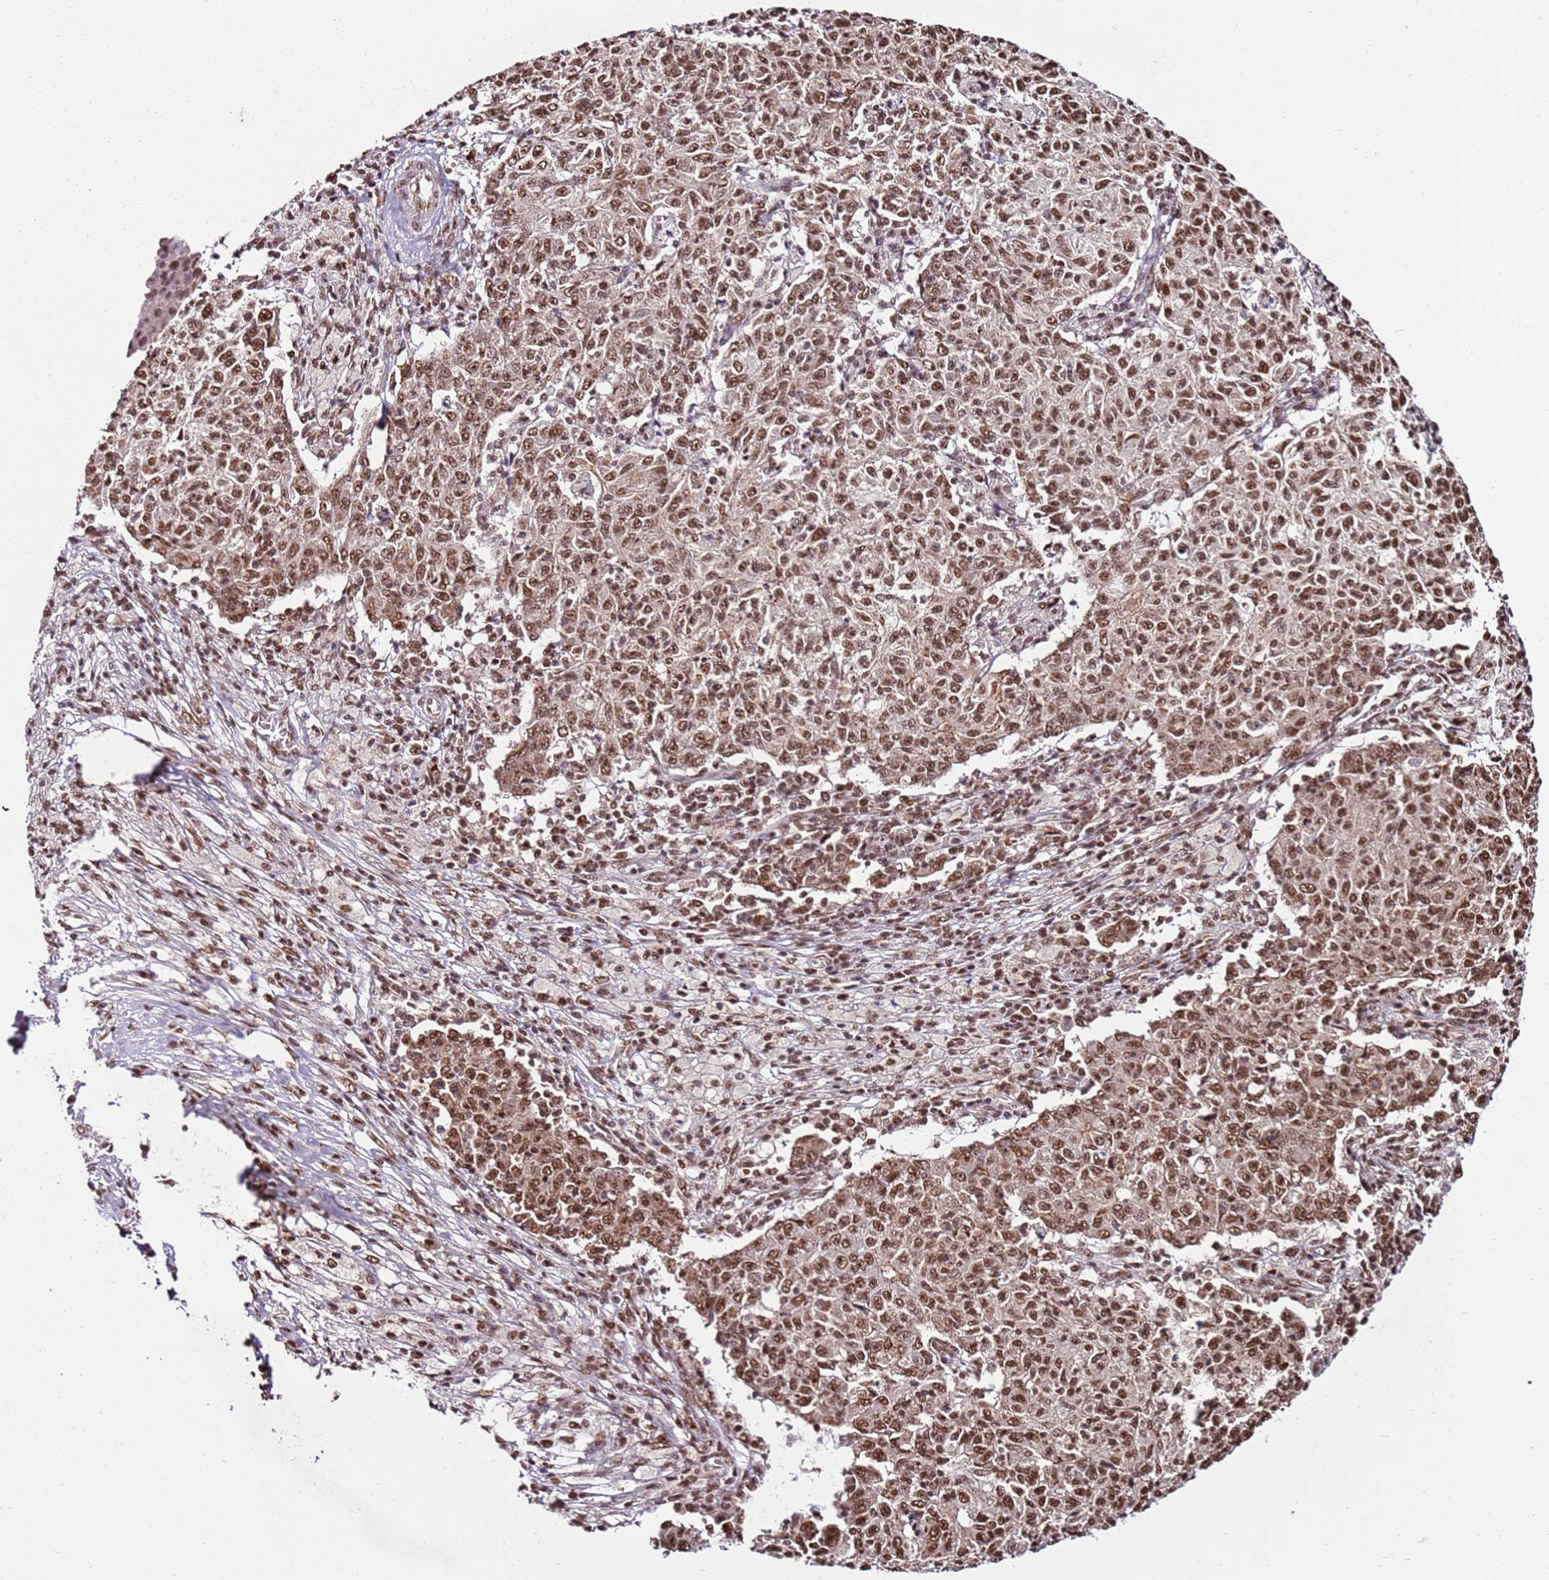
{"staining": {"intensity": "moderate", "quantity": ">75%", "location": "nuclear"}, "tissue": "ovarian cancer", "cell_type": "Tumor cells", "image_type": "cancer", "snomed": [{"axis": "morphology", "description": "Carcinoma, endometroid"}, {"axis": "topography", "description": "Ovary"}], "caption": "Moderate nuclear expression for a protein is present in about >75% of tumor cells of ovarian cancer (endometroid carcinoma) using immunohistochemistry (IHC).", "gene": "ZBTB12", "patient": {"sex": "female", "age": 42}}